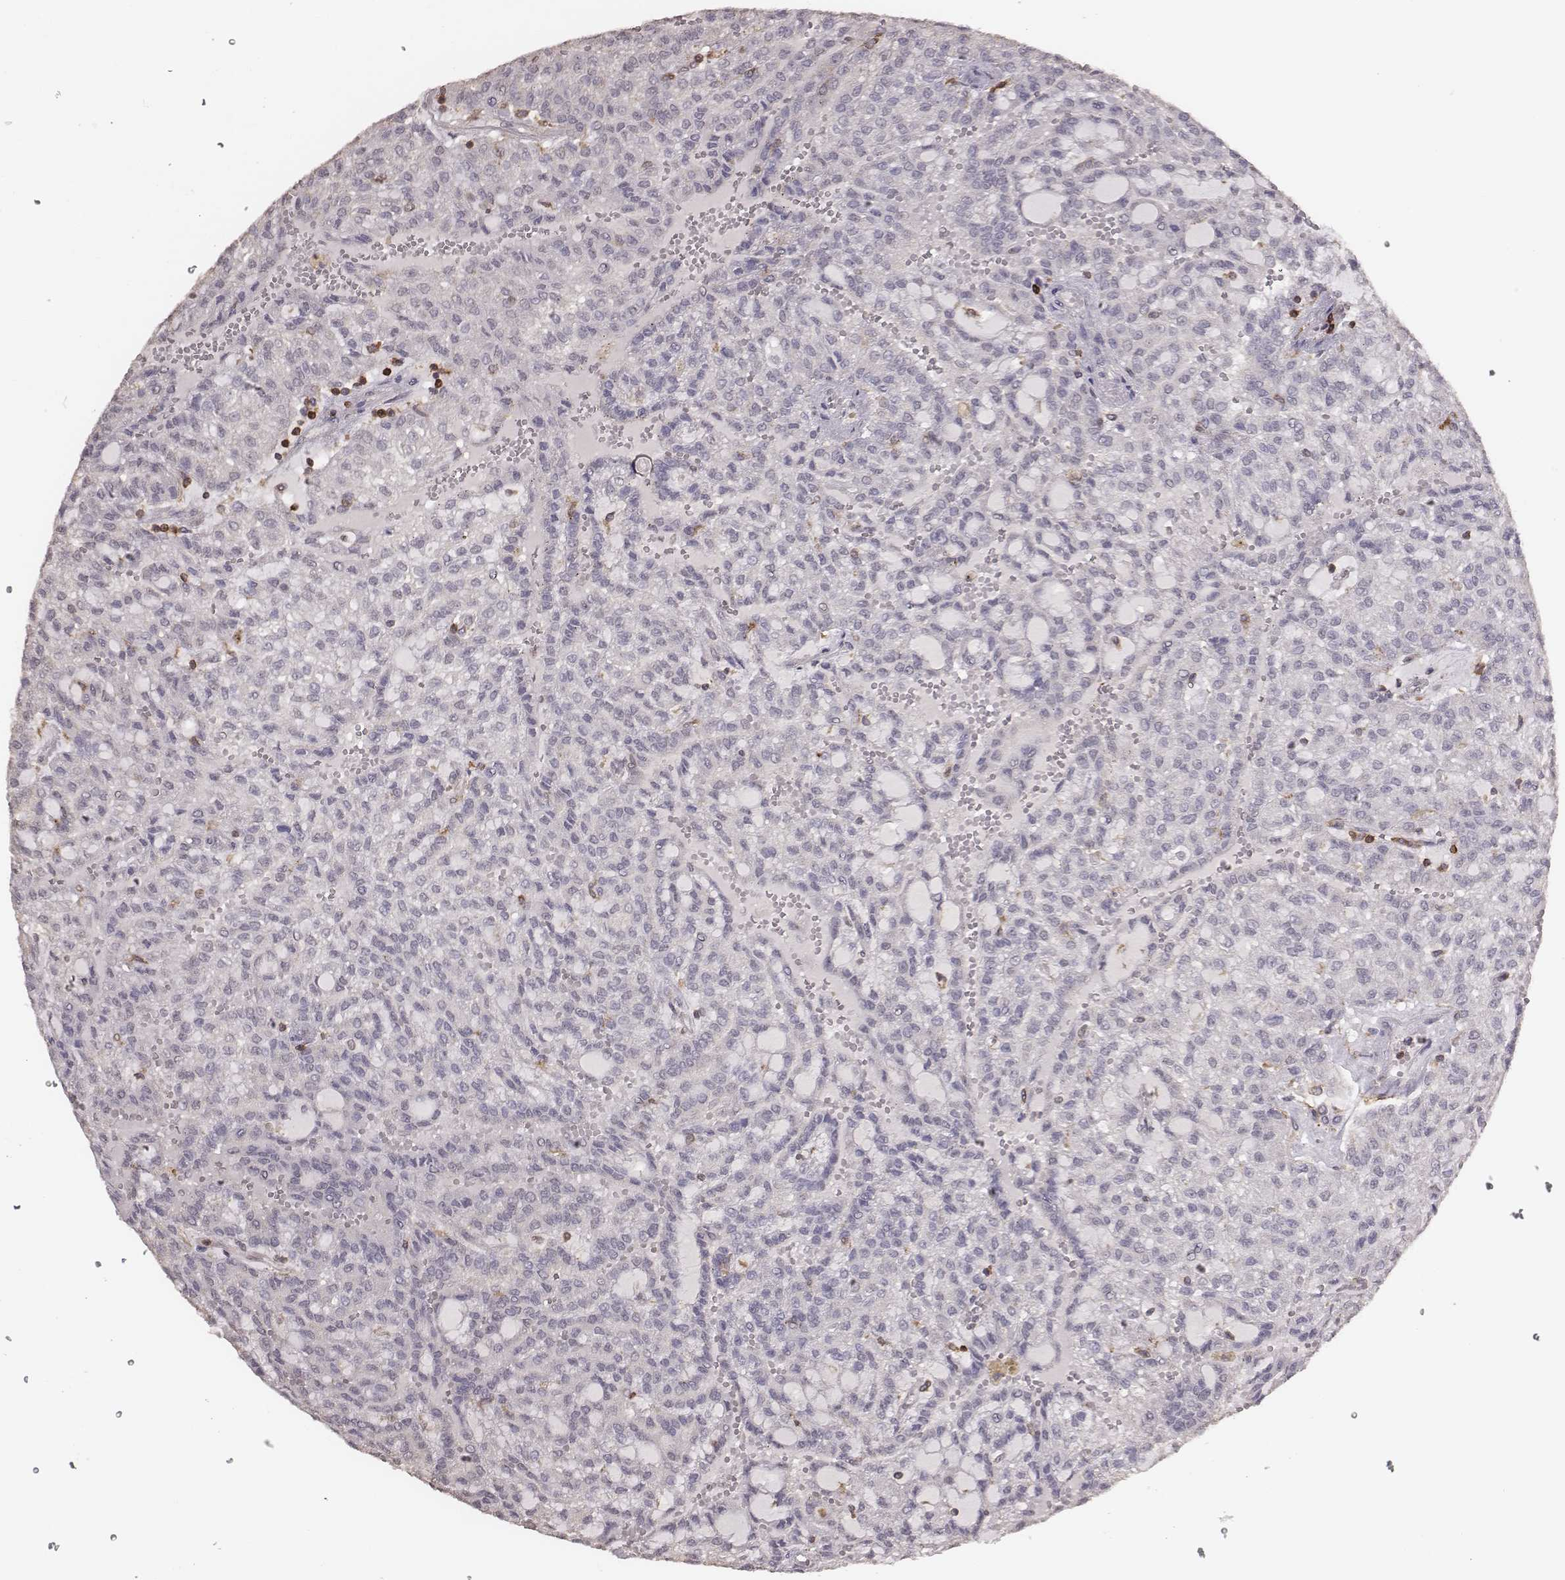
{"staining": {"intensity": "negative", "quantity": "none", "location": "none"}, "tissue": "renal cancer", "cell_type": "Tumor cells", "image_type": "cancer", "snomed": [{"axis": "morphology", "description": "Adenocarcinoma, NOS"}, {"axis": "topography", "description": "Kidney"}], "caption": "IHC micrograph of neoplastic tissue: human renal cancer stained with DAB reveals no significant protein positivity in tumor cells. (DAB (3,3'-diaminobenzidine) IHC, high magnification).", "gene": "PILRA", "patient": {"sex": "male", "age": 63}}